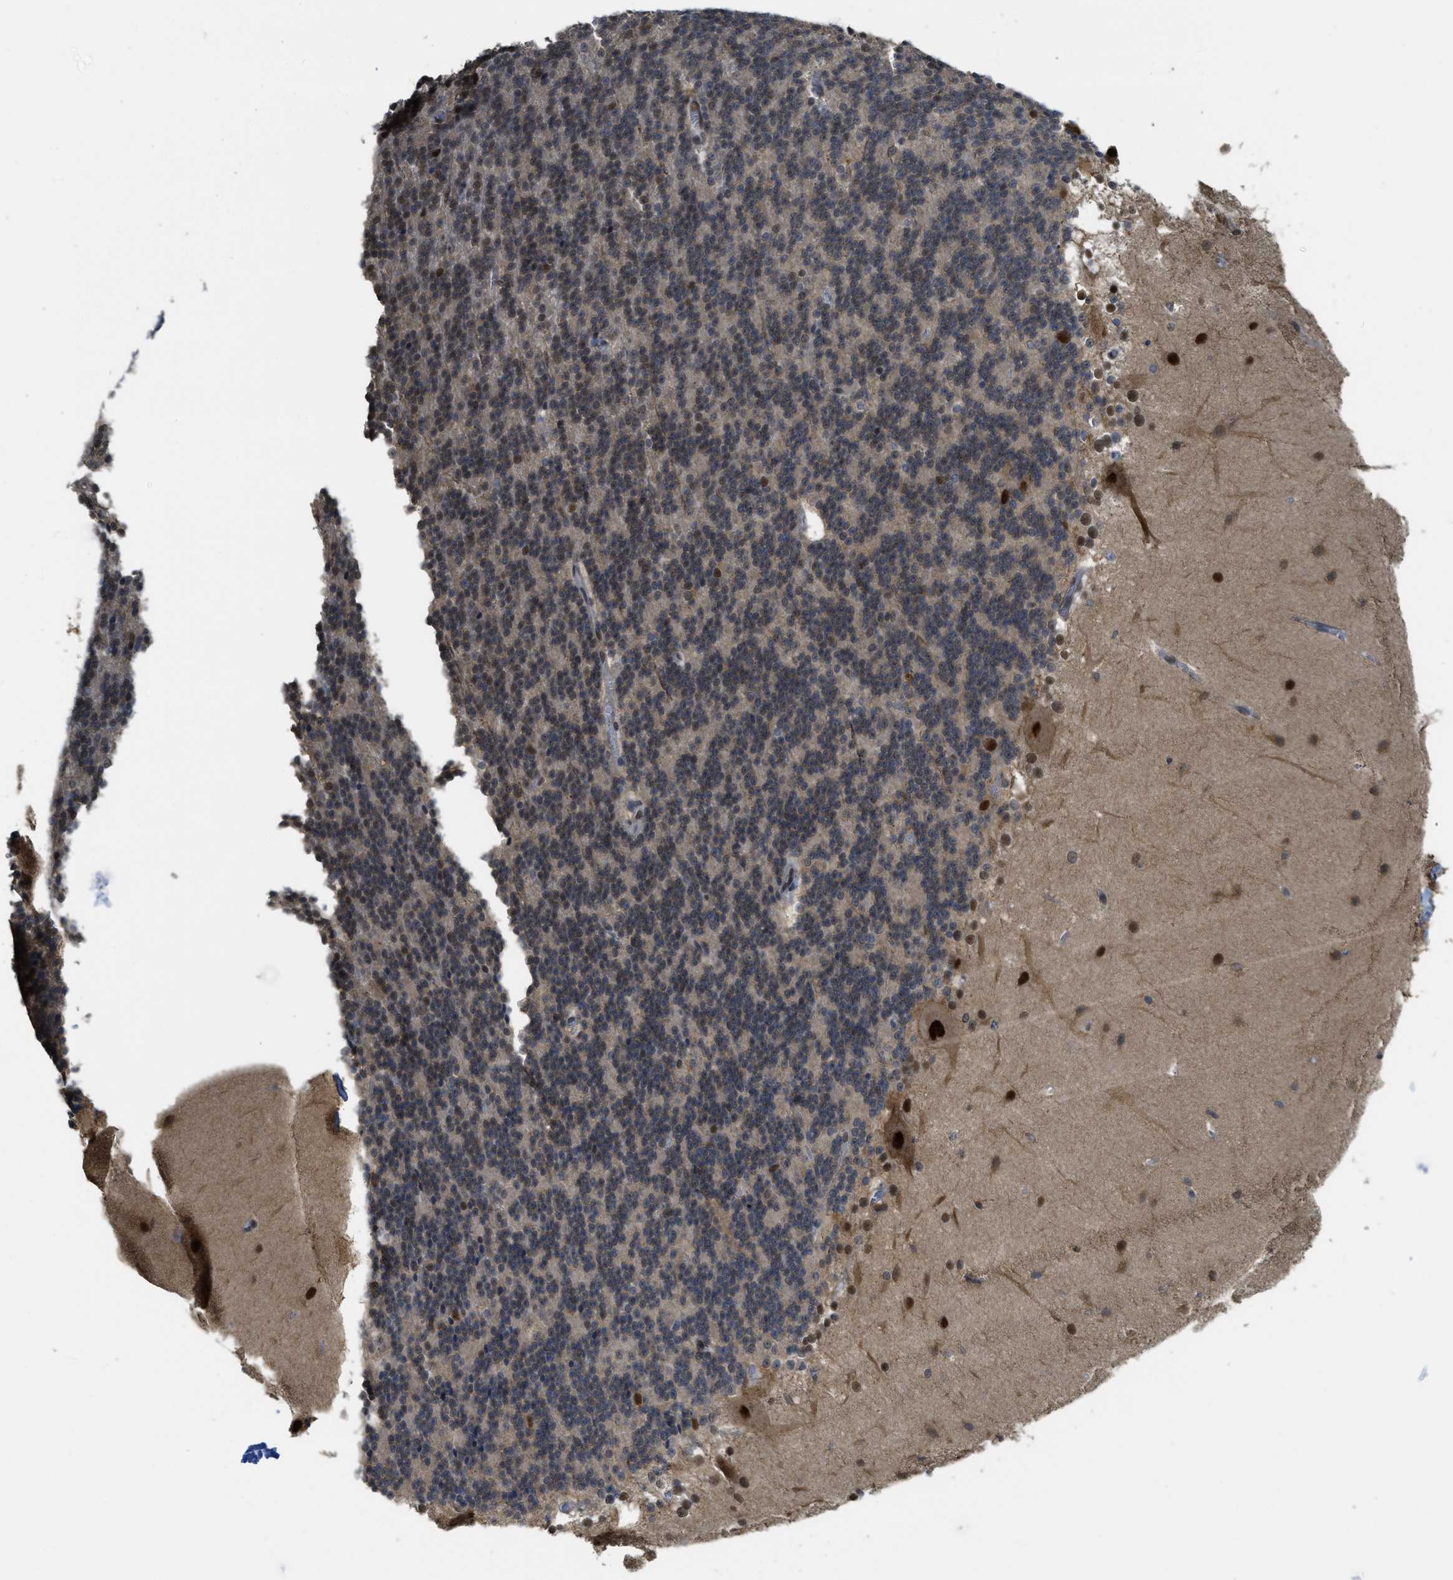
{"staining": {"intensity": "moderate", "quantity": "25%-75%", "location": "nuclear"}, "tissue": "cerebellum", "cell_type": "Cells in granular layer", "image_type": "normal", "snomed": [{"axis": "morphology", "description": "Normal tissue, NOS"}, {"axis": "topography", "description": "Cerebellum"}], "caption": "IHC photomicrograph of normal cerebellum: cerebellum stained using IHC shows medium levels of moderate protein expression localized specifically in the nuclear of cells in granular layer, appearing as a nuclear brown color.", "gene": "PSMC5", "patient": {"sex": "female", "age": 19}}